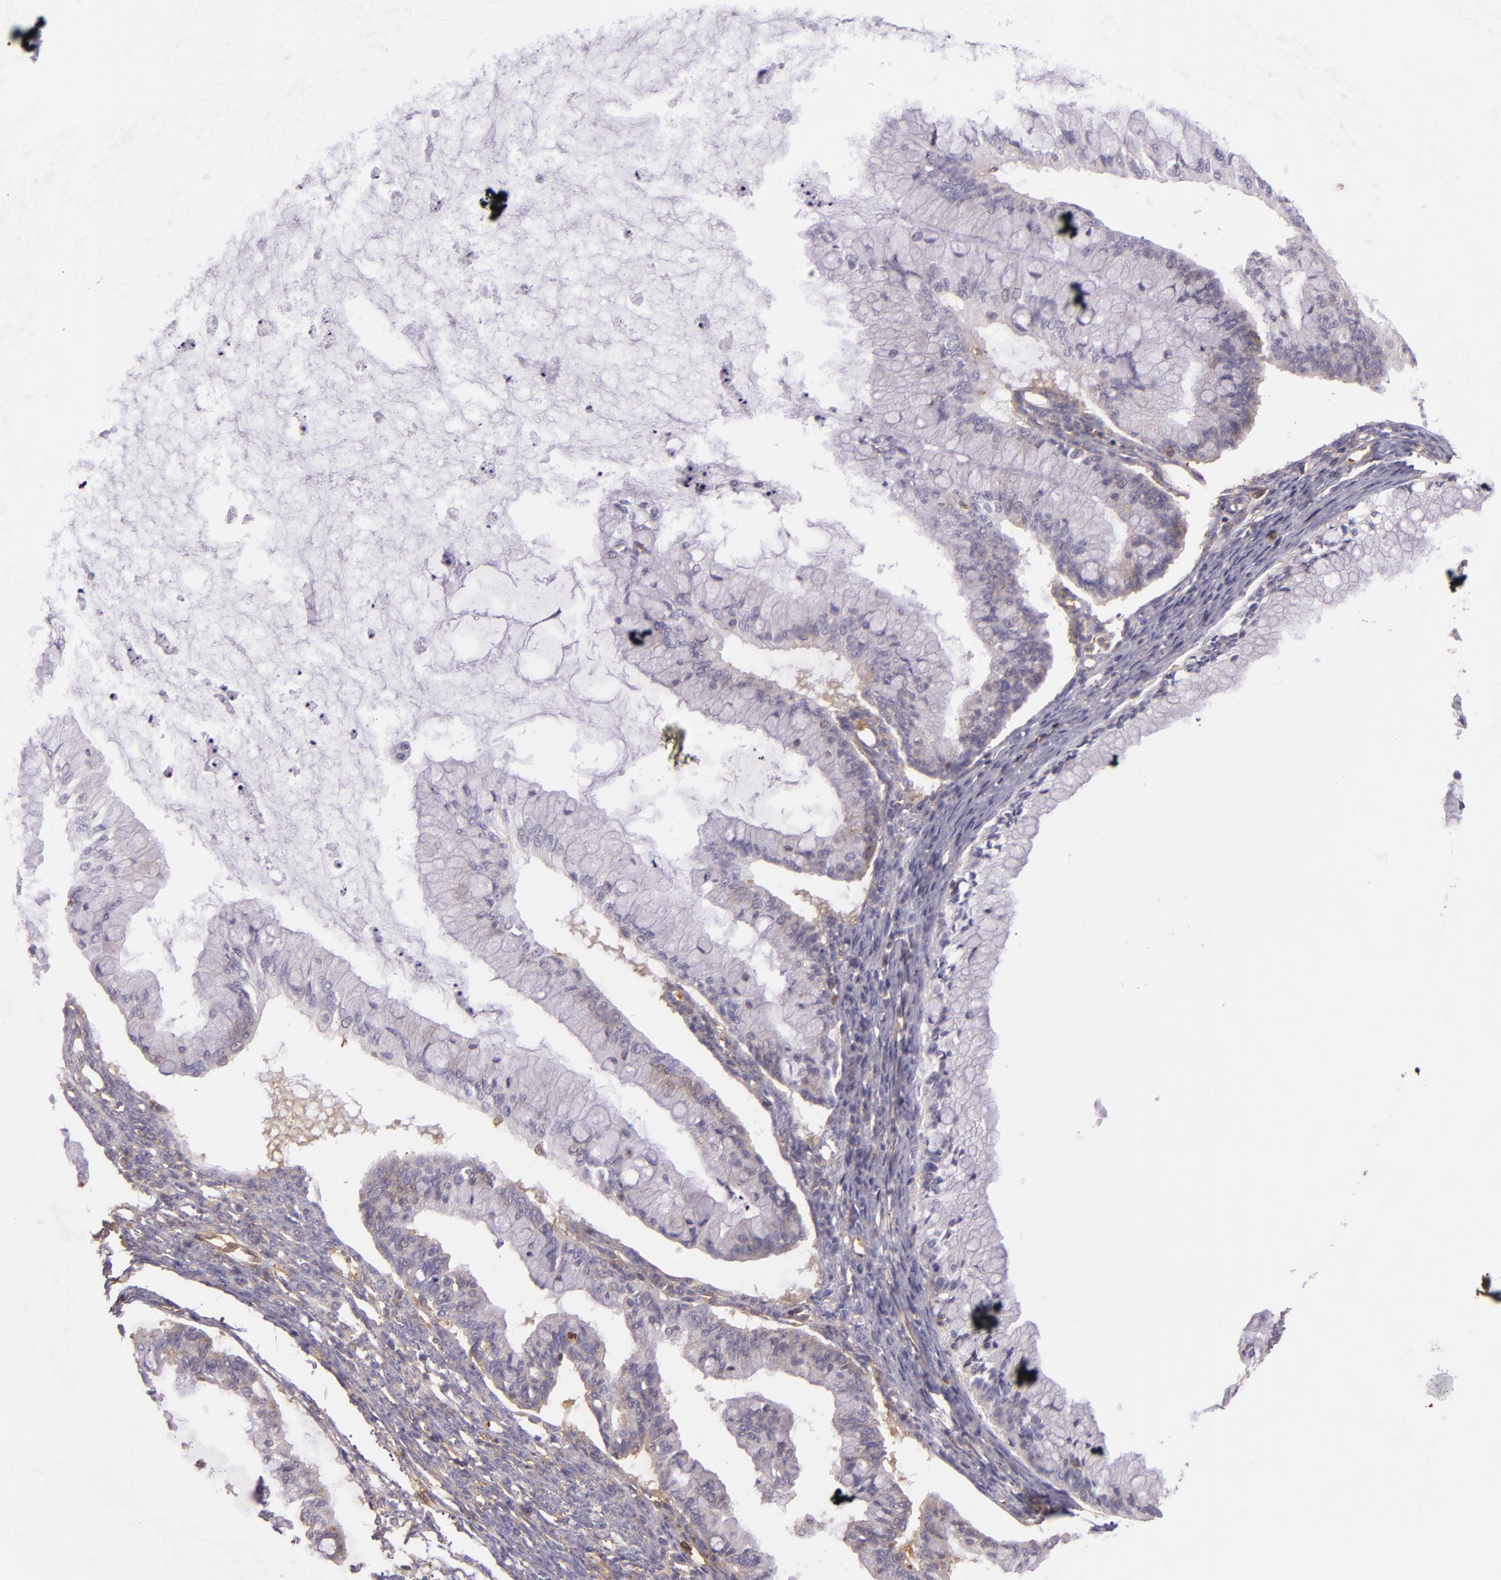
{"staining": {"intensity": "weak", "quantity": "<25%", "location": "cytoplasmic/membranous"}, "tissue": "ovarian cancer", "cell_type": "Tumor cells", "image_type": "cancer", "snomed": [{"axis": "morphology", "description": "Cystadenocarcinoma, mucinous, NOS"}, {"axis": "topography", "description": "Ovary"}], "caption": "Tumor cells are negative for protein expression in human ovarian cancer.", "gene": "TLN1", "patient": {"sex": "female", "age": 57}}